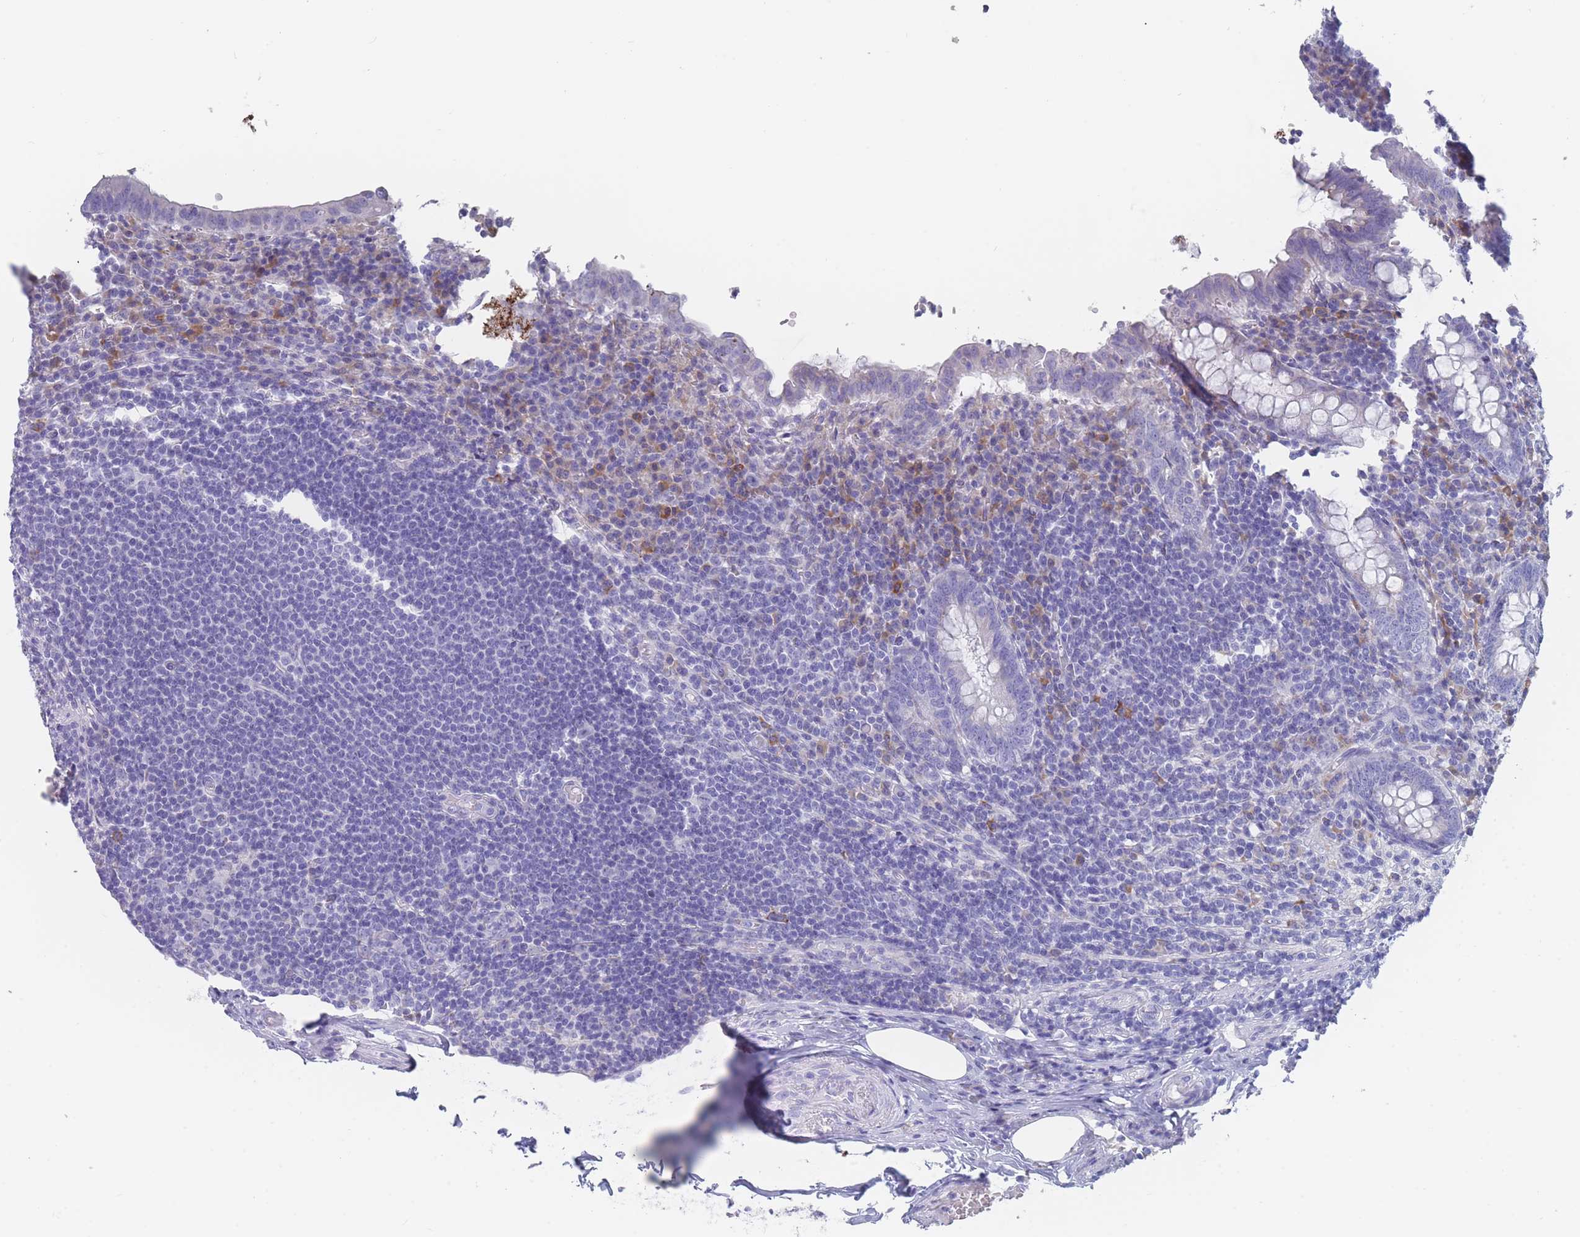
{"staining": {"intensity": "negative", "quantity": "none", "location": "none"}, "tissue": "appendix", "cell_type": "Glandular cells", "image_type": "normal", "snomed": [{"axis": "morphology", "description": "Normal tissue, NOS"}, {"axis": "topography", "description": "Appendix"}], "caption": "IHC of normal appendix exhibits no staining in glandular cells.", "gene": "ST8SIA5", "patient": {"sex": "male", "age": 83}}